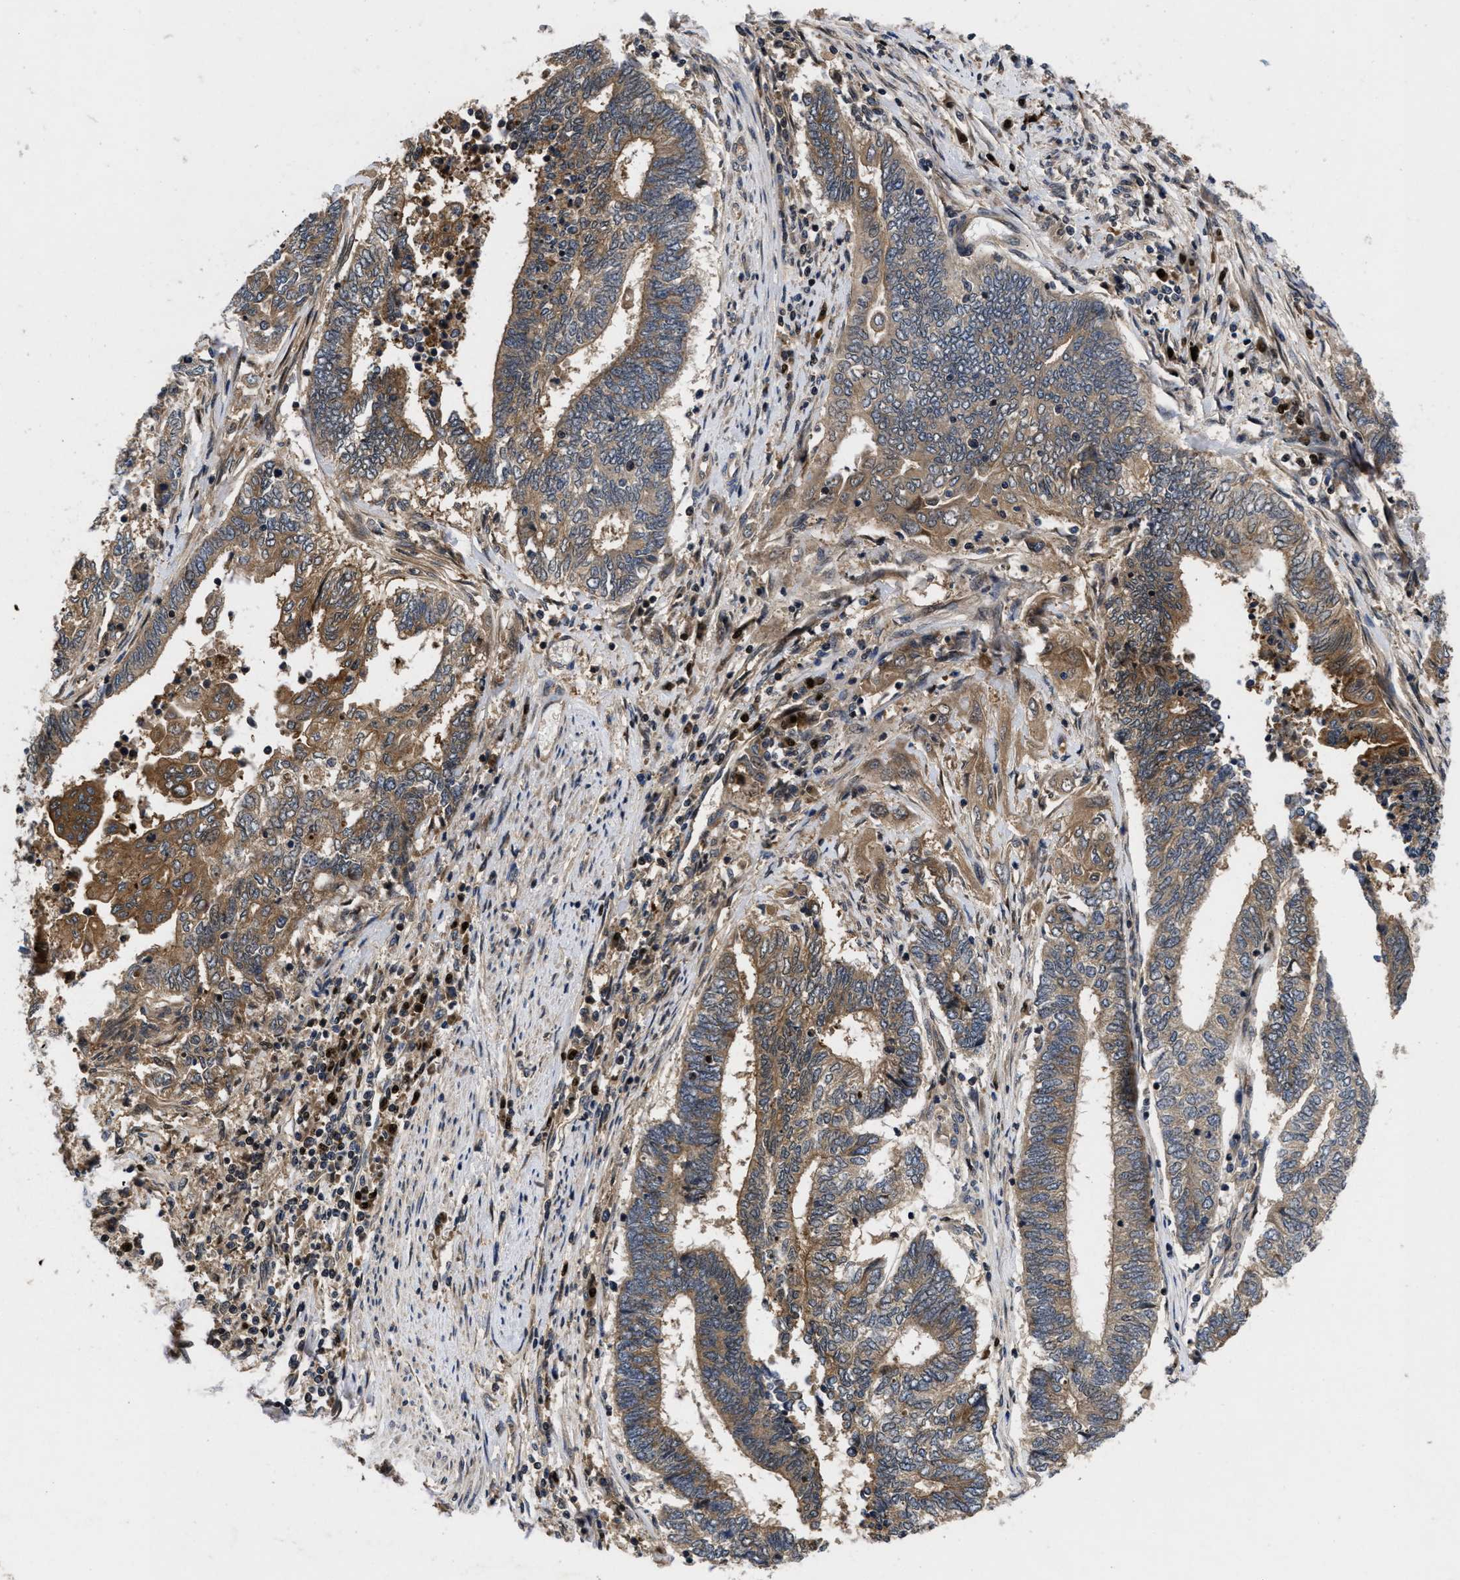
{"staining": {"intensity": "moderate", "quantity": ">75%", "location": "cytoplasmic/membranous"}, "tissue": "endometrial cancer", "cell_type": "Tumor cells", "image_type": "cancer", "snomed": [{"axis": "morphology", "description": "Adenocarcinoma, NOS"}, {"axis": "topography", "description": "Uterus"}, {"axis": "topography", "description": "Endometrium"}], "caption": "This micrograph exhibits immunohistochemistry (IHC) staining of human endometrial cancer (adenocarcinoma), with medium moderate cytoplasmic/membranous expression in approximately >75% of tumor cells.", "gene": "FAM200A", "patient": {"sex": "female", "age": 70}}